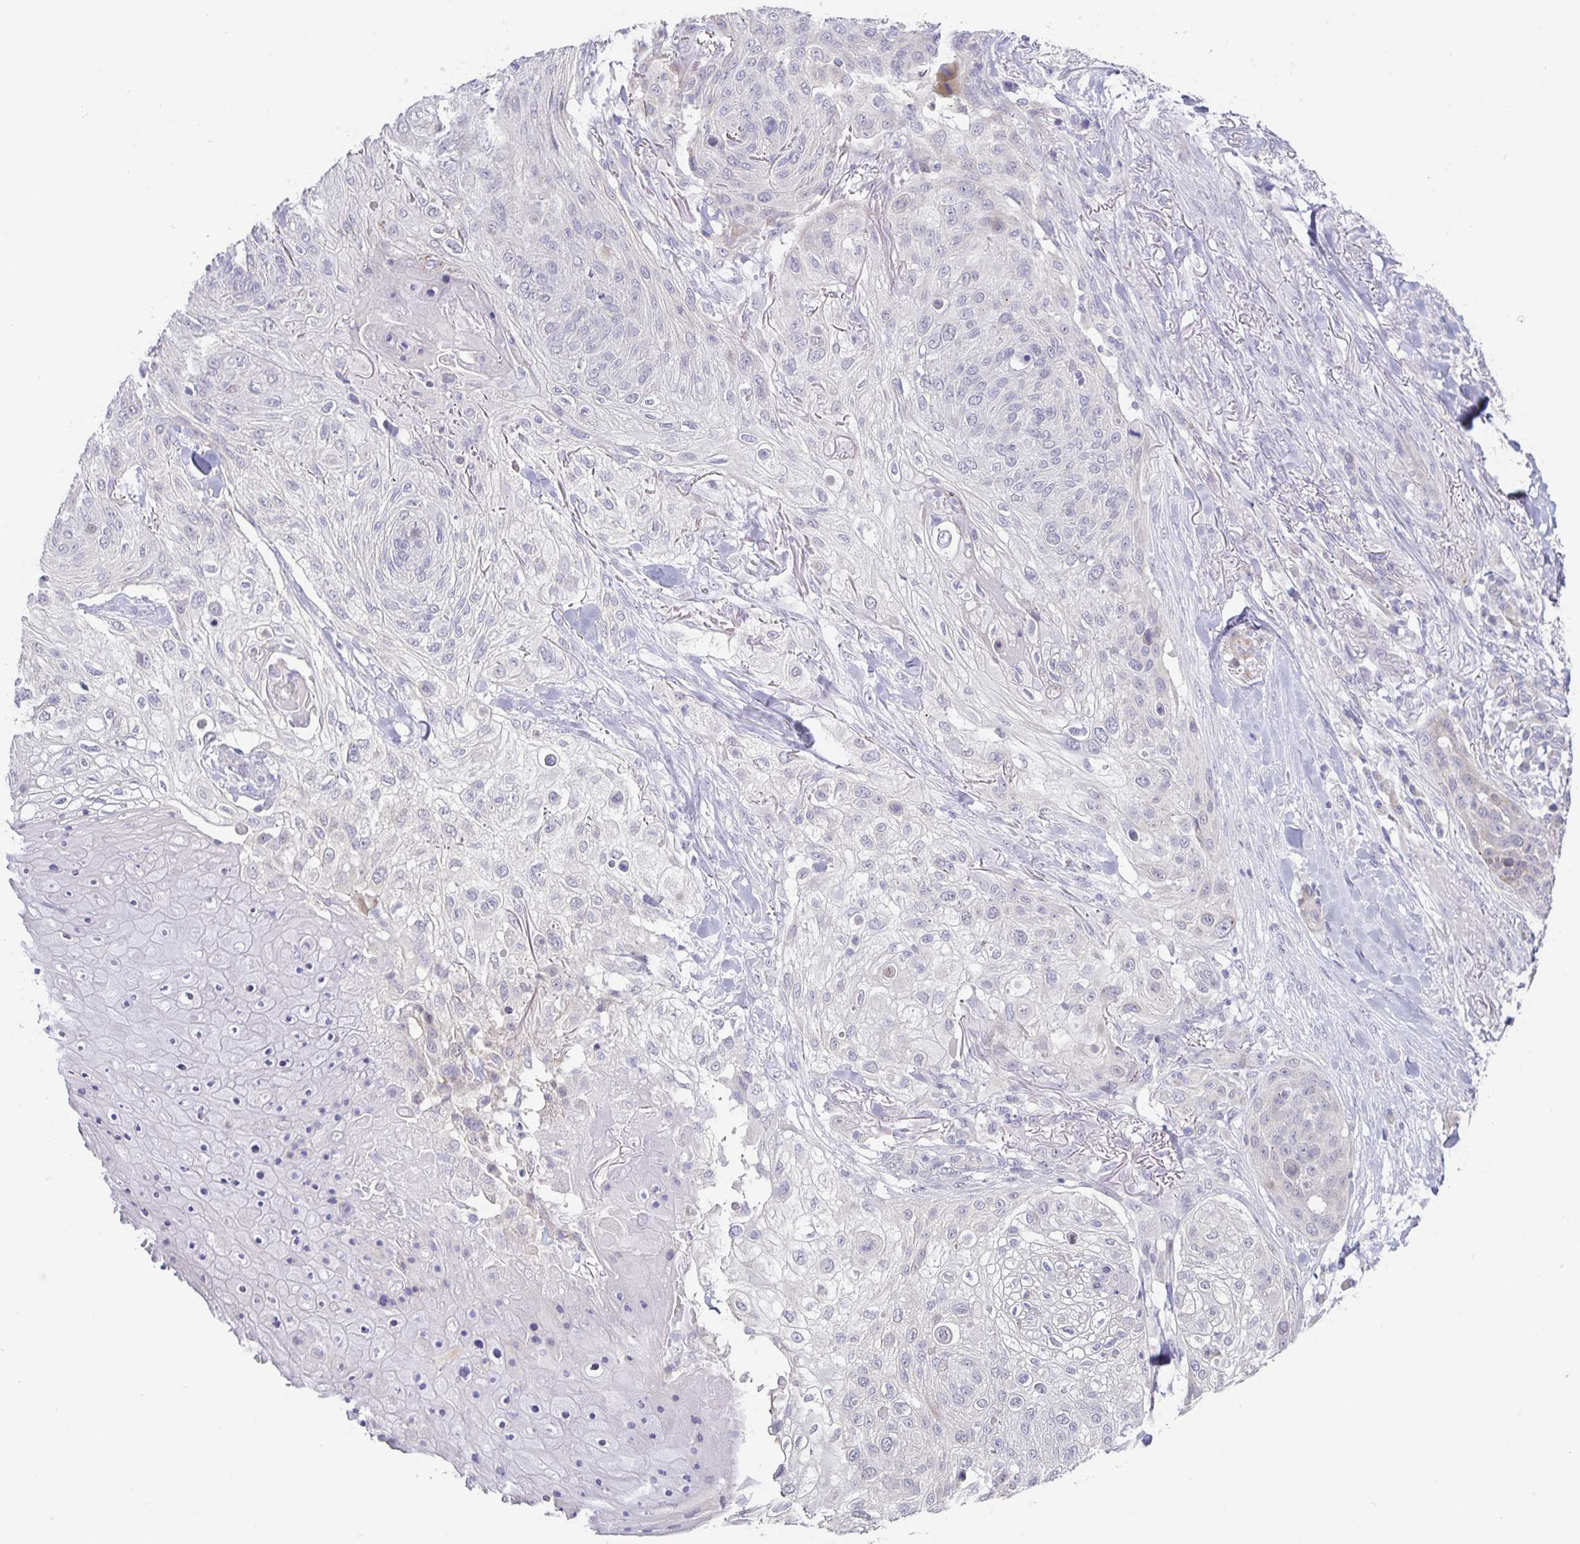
{"staining": {"intensity": "negative", "quantity": "none", "location": "none"}, "tissue": "skin cancer", "cell_type": "Tumor cells", "image_type": "cancer", "snomed": [{"axis": "morphology", "description": "Squamous cell carcinoma, NOS"}, {"axis": "topography", "description": "Skin"}], "caption": "Tumor cells show no significant staining in squamous cell carcinoma (skin).", "gene": "CIT", "patient": {"sex": "female", "age": 87}}